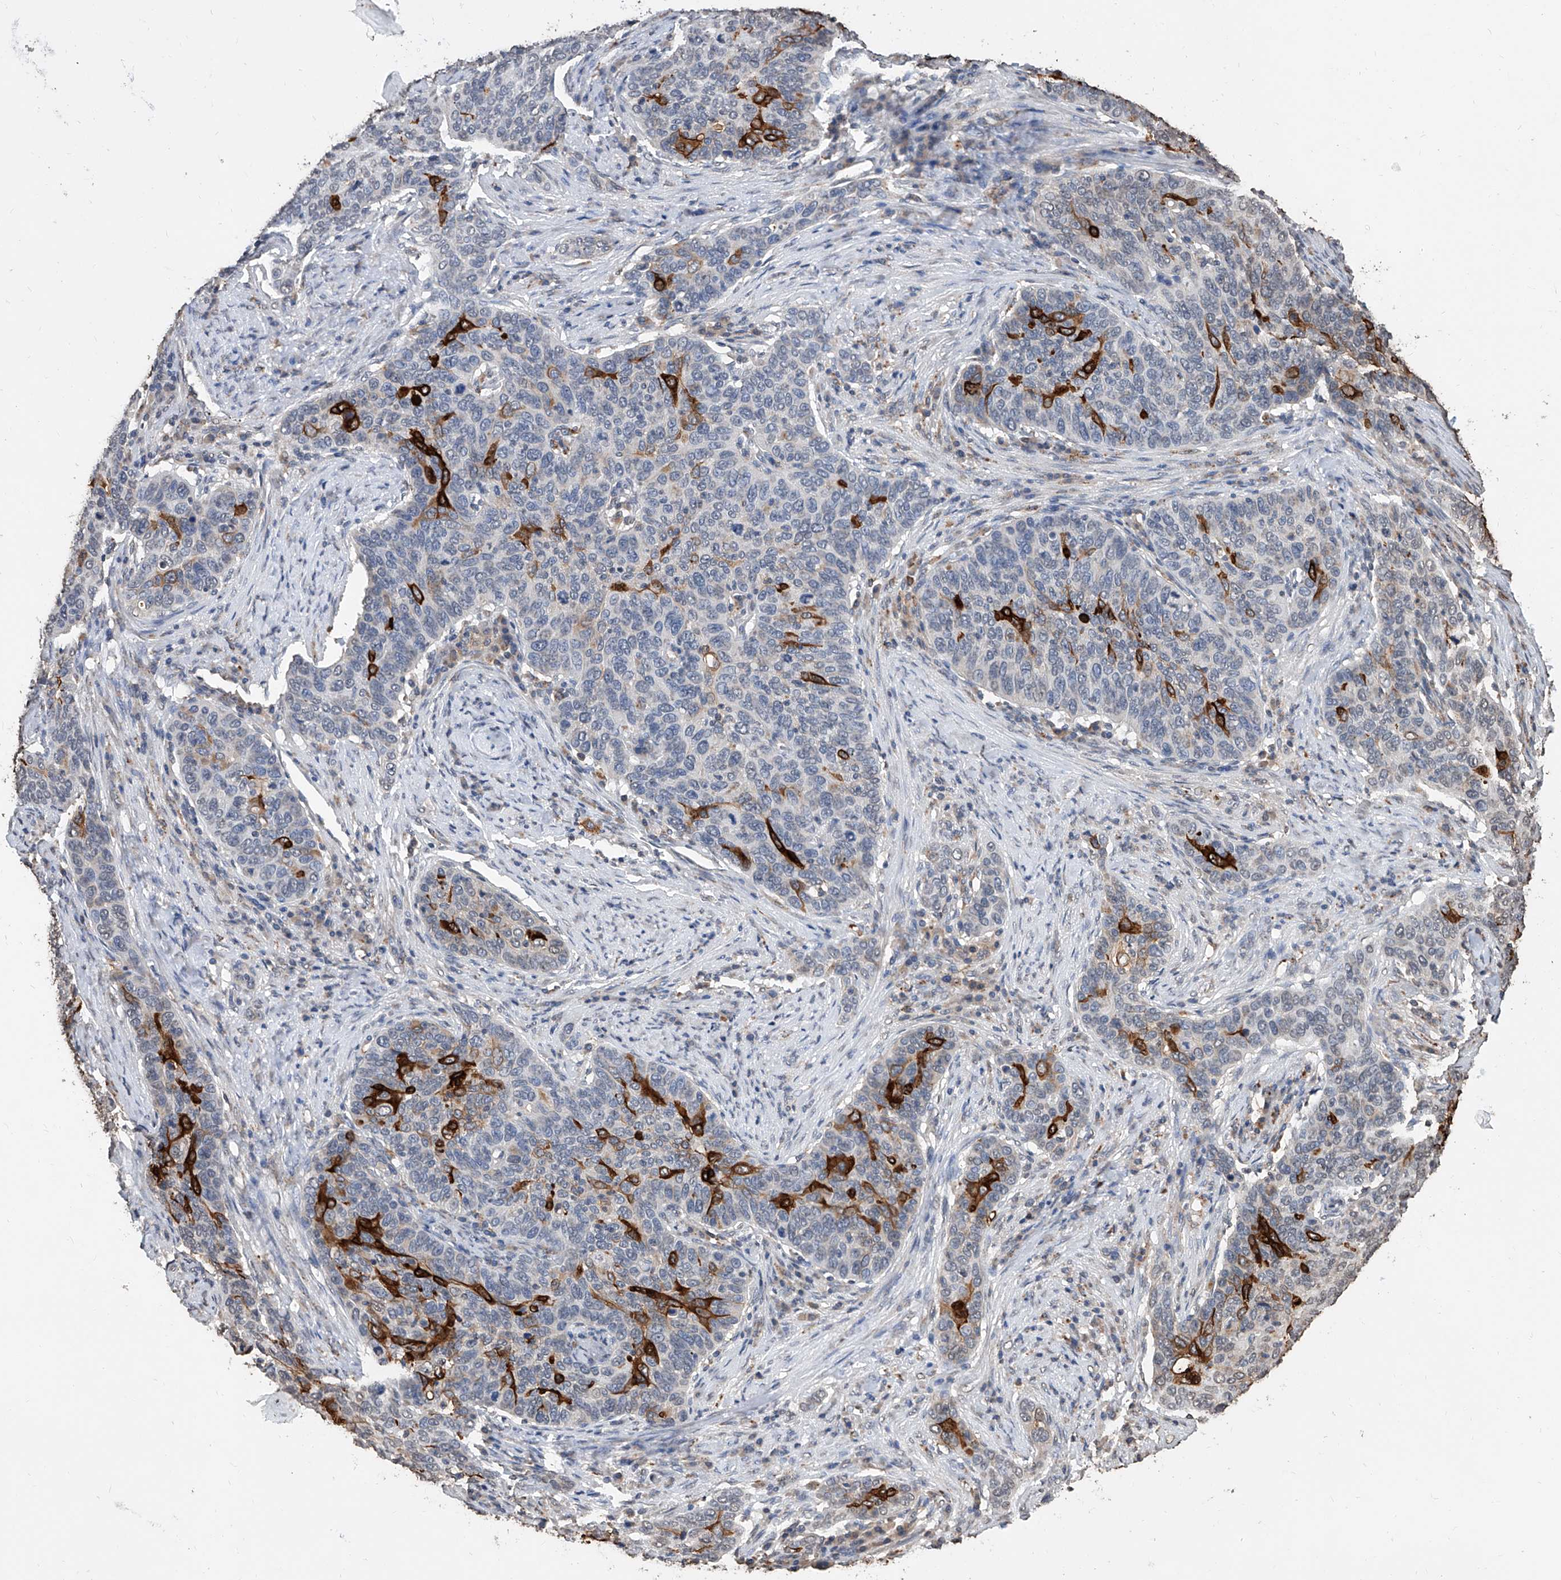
{"staining": {"intensity": "strong", "quantity": "<25%", "location": "cytoplasmic/membranous"}, "tissue": "cervical cancer", "cell_type": "Tumor cells", "image_type": "cancer", "snomed": [{"axis": "morphology", "description": "Squamous cell carcinoma, NOS"}, {"axis": "topography", "description": "Cervix"}], "caption": "Immunohistochemical staining of human cervical squamous cell carcinoma shows medium levels of strong cytoplasmic/membranous positivity in about <25% of tumor cells. (DAB (3,3'-diaminobenzidine) IHC with brightfield microscopy, high magnification).", "gene": "RP9", "patient": {"sex": "female", "age": 60}}